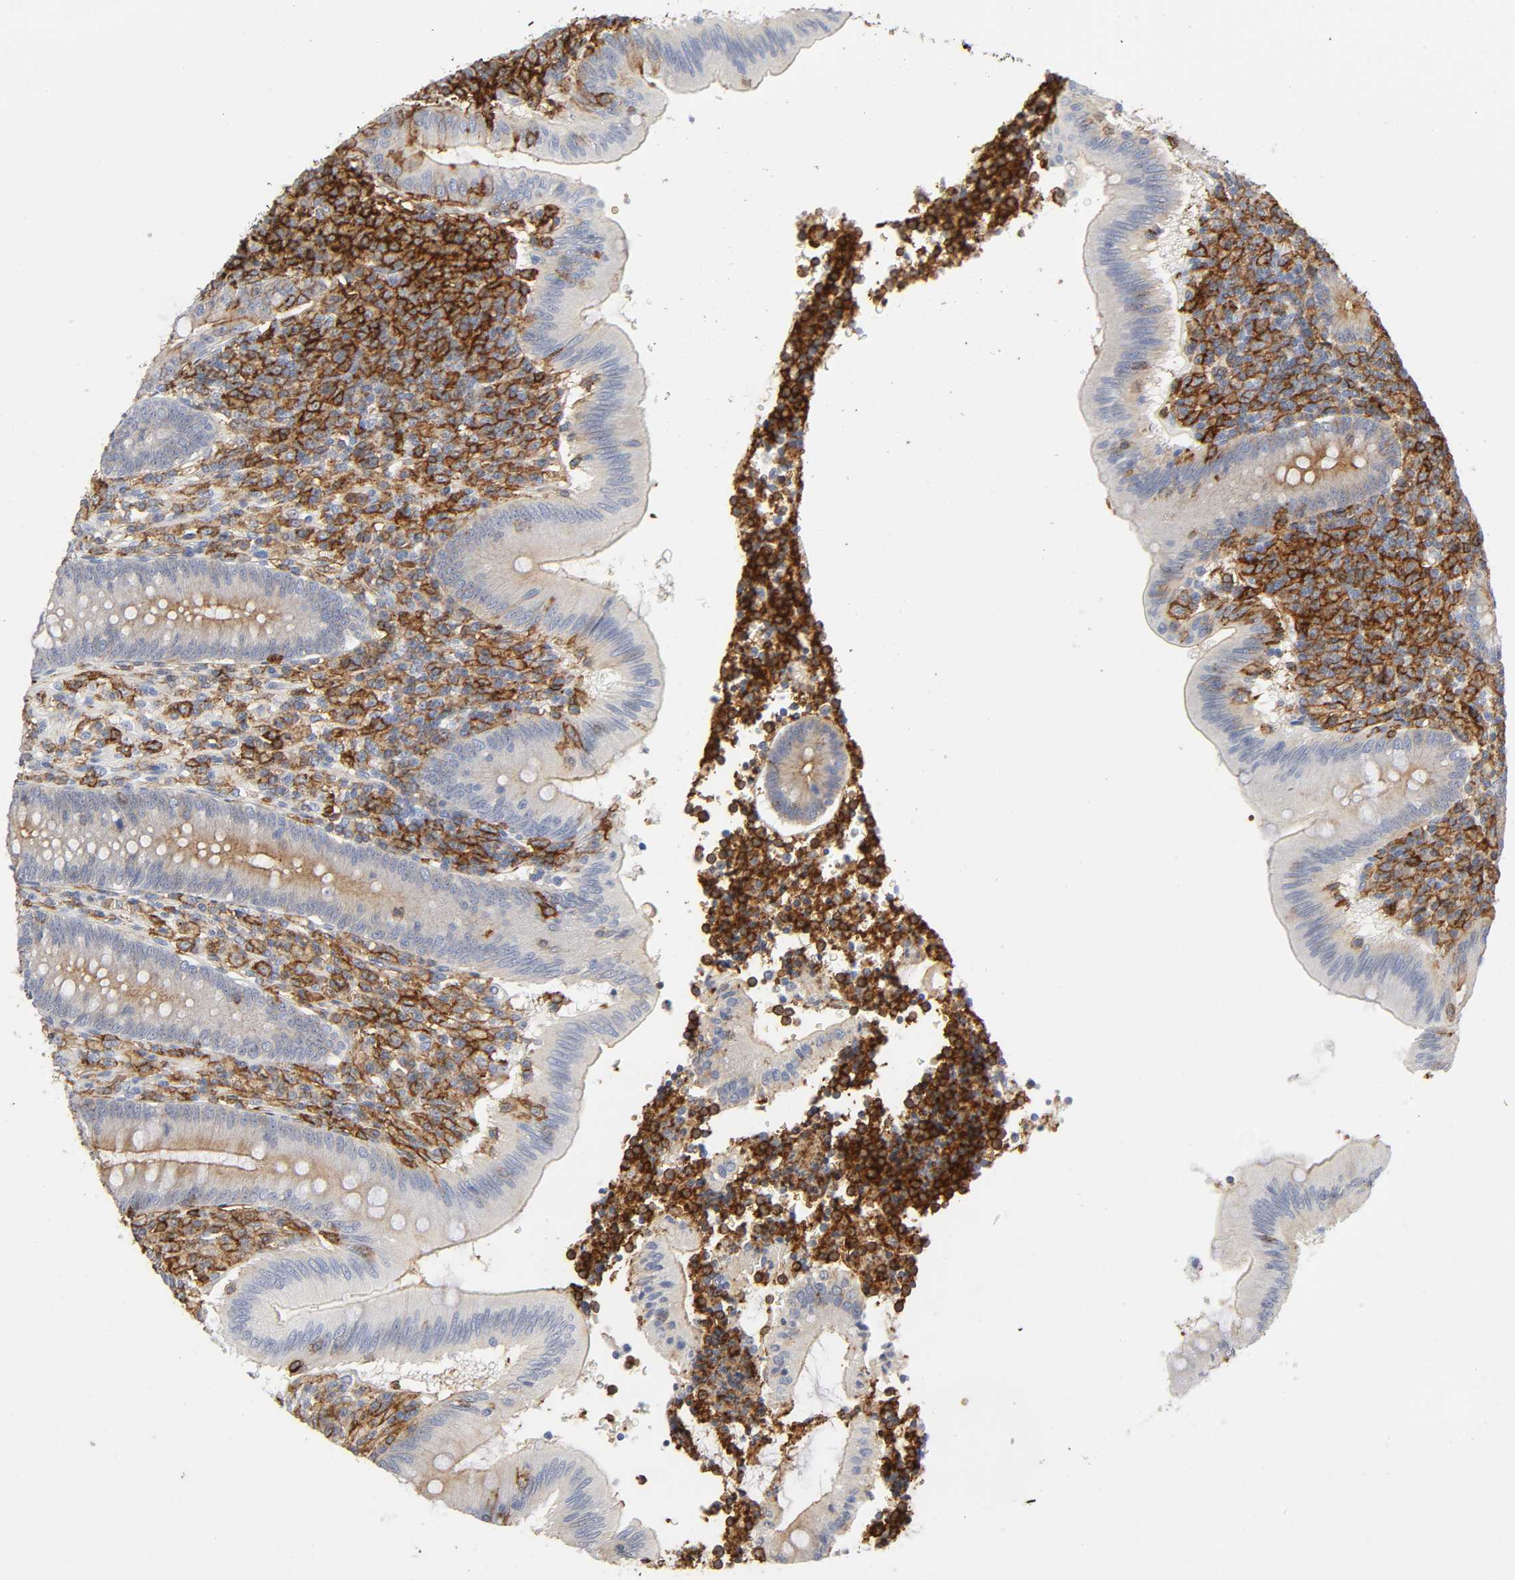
{"staining": {"intensity": "weak", "quantity": "25%-75%", "location": "cytoplasmic/membranous"}, "tissue": "appendix", "cell_type": "Glandular cells", "image_type": "normal", "snomed": [{"axis": "morphology", "description": "Normal tissue, NOS"}, {"axis": "morphology", "description": "Inflammation, NOS"}, {"axis": "topography", "description": "Appendix"}], "caption": "Immunohistochemical staining of benign human appendix reveals weak cytoplasmic/membranous protein staining in approximately 25%-75% of glandular cells.", "gene": "LYN", "patient": {"sex": "male", "age": 46}}